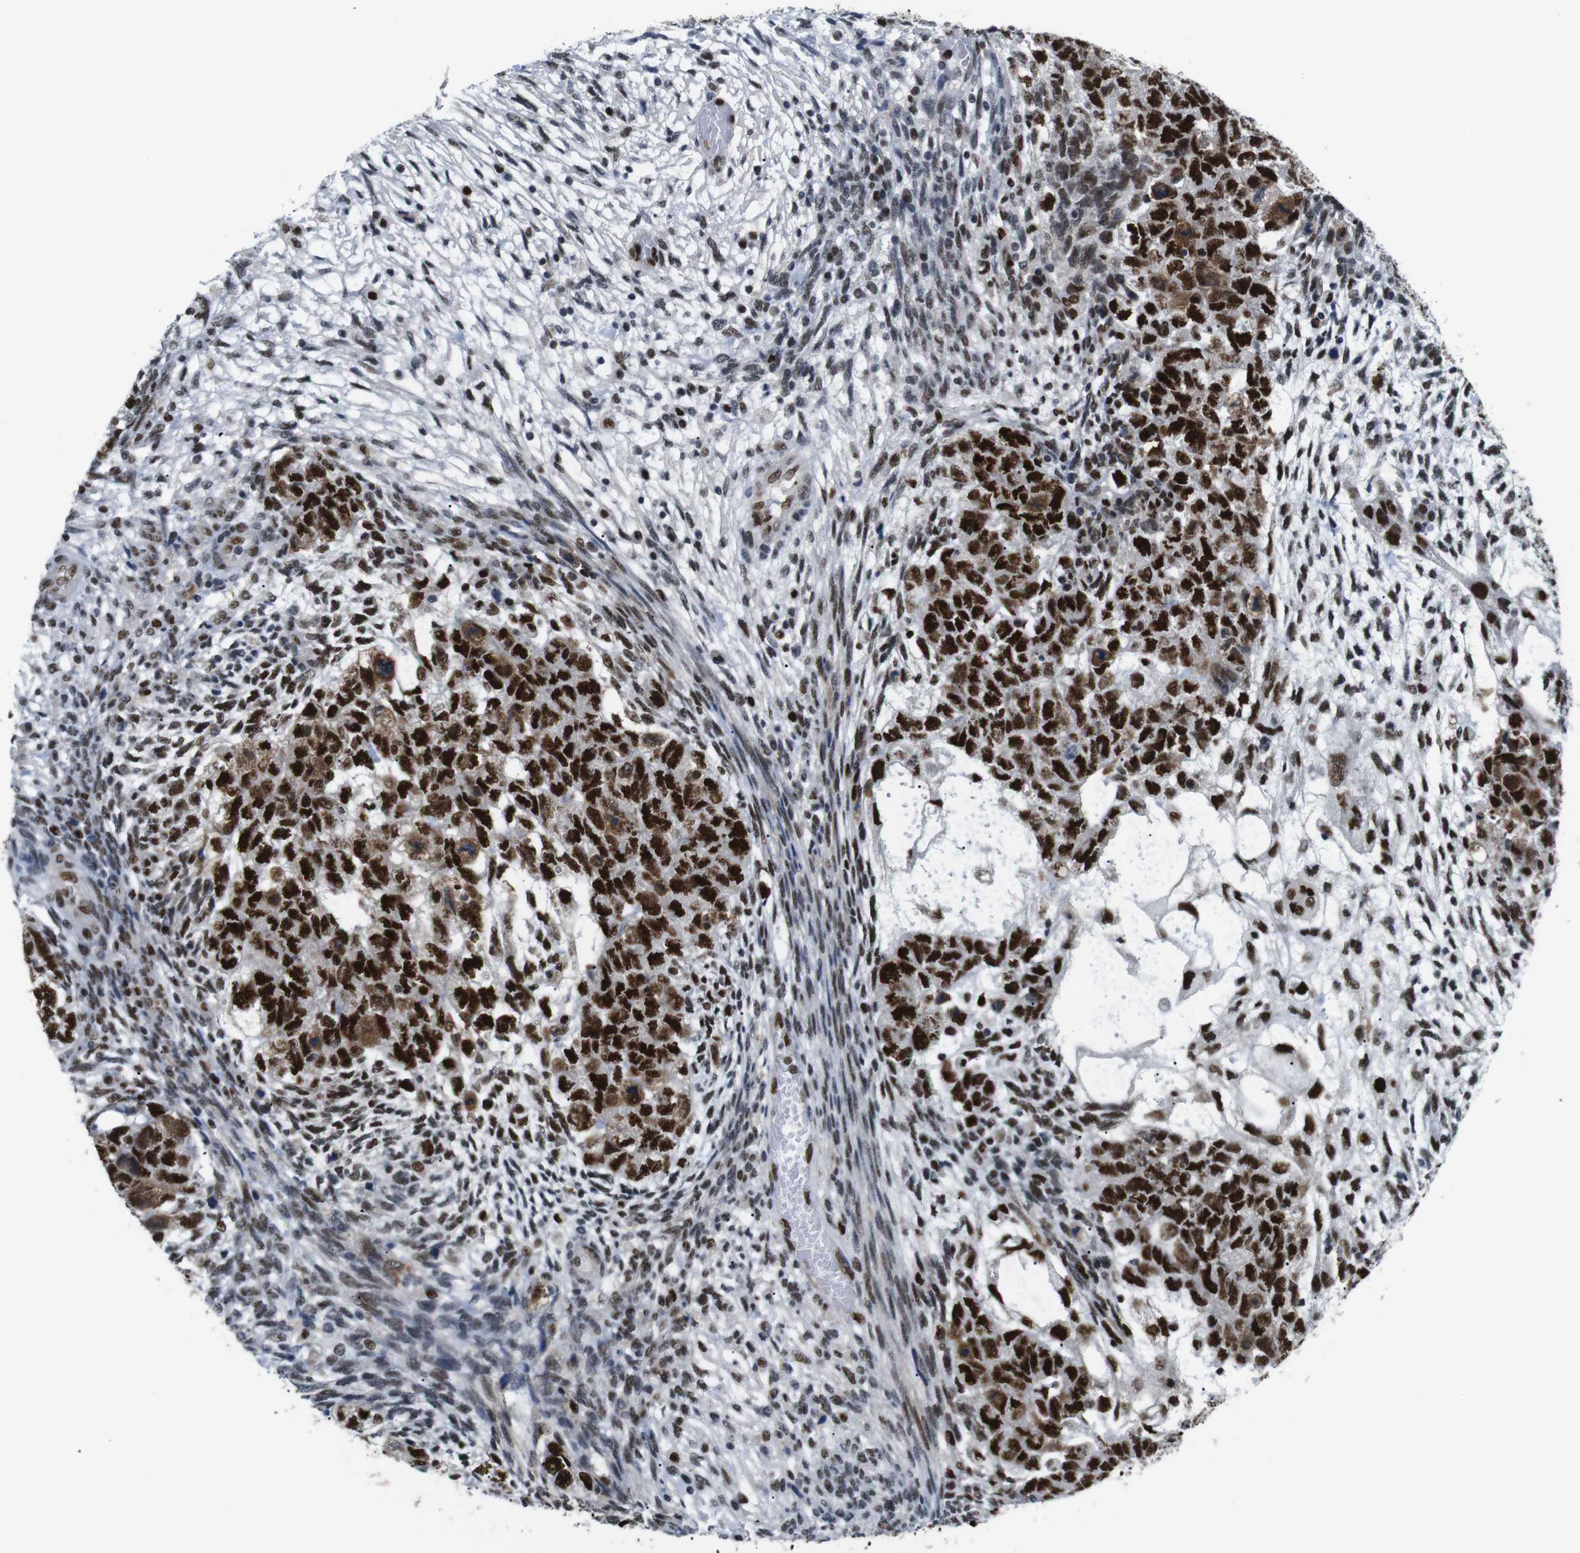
{"staining": {"intensity": "strong", "quantity": ">75%", "location": "nuclear"}, "tissue": "testis cancer", "cell_type": "Tumor cells", "image_type": "cancer", "snomed": [{"axis": "morphology", "description": "Normal tissue, NOS"}, {"axis": "morphology", "description": "Carcinoma, Embryonal, NOS"}, {"axis": "topography", "description": "Testis"}], "caption": "Immunohistochemistry micrograph of testis embryonal carcinoma stained for a protein (brown), which exhibits high levels of strong nuclear staining in about >75% of tumor cells.", "gene": "PSME3", "patient": {"sex": "male", "age": 36}}